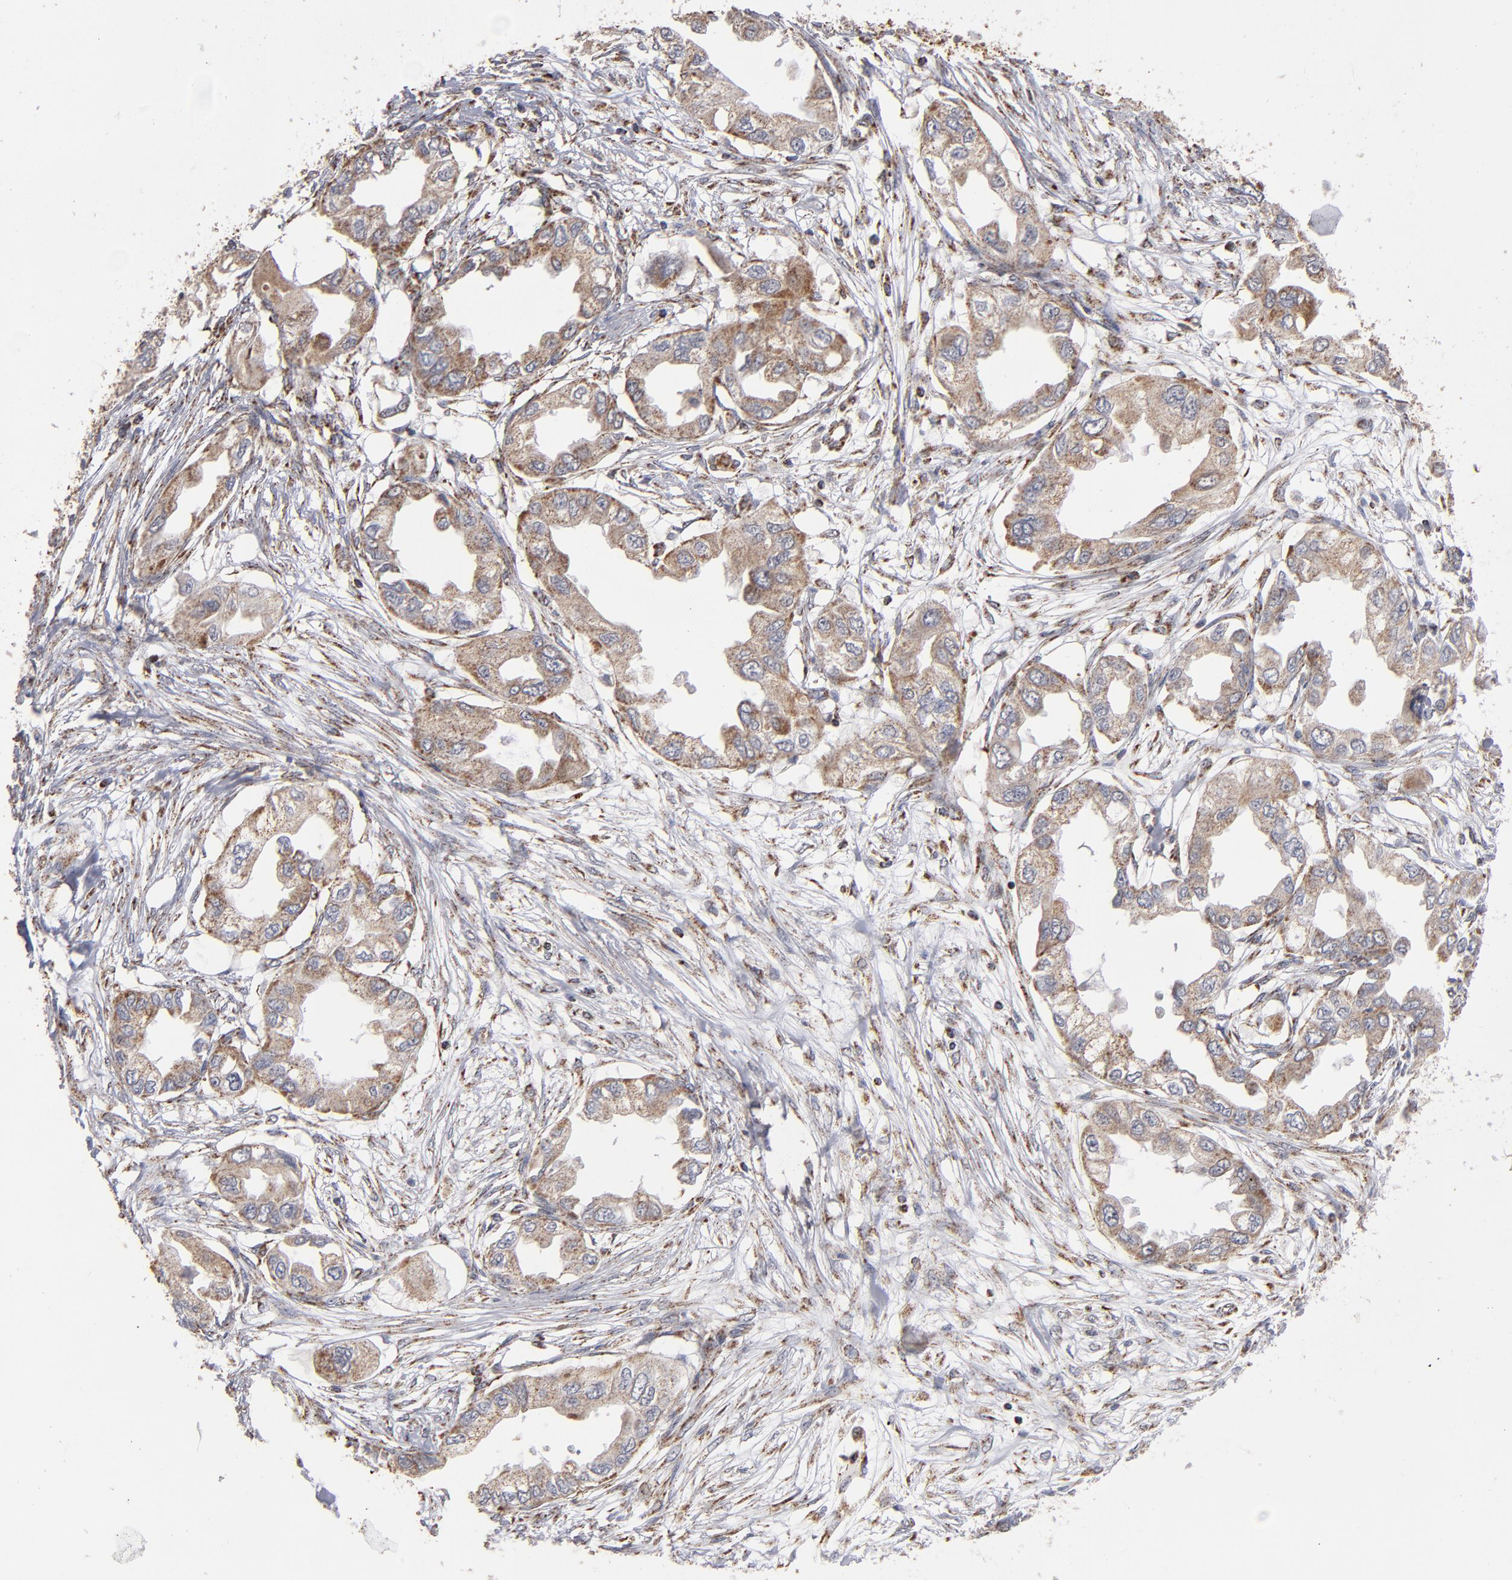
{"staining": {"intensity": "moderate", "quantity": ">75%", "location": "cytoplasmic/membranous"}, "tissue": "endometrial cancer", "cell_type": "Tumor cells", "image_type": "cancer", "snomed": [{"axis": "morphology", "description": "Adenocarcinoma, NOS"}, {"axis": "topography", "description": "Endometrium"}], "caption": "Human endometrial cancer (adenocarcinoma) stained for a protein (brown) displays moderate cytoplasmic/membranous positive positivity in approximately >75% of tumor cells.", "gene": "MIPOL1", "patient": {"sex": "female", "age": 67}}